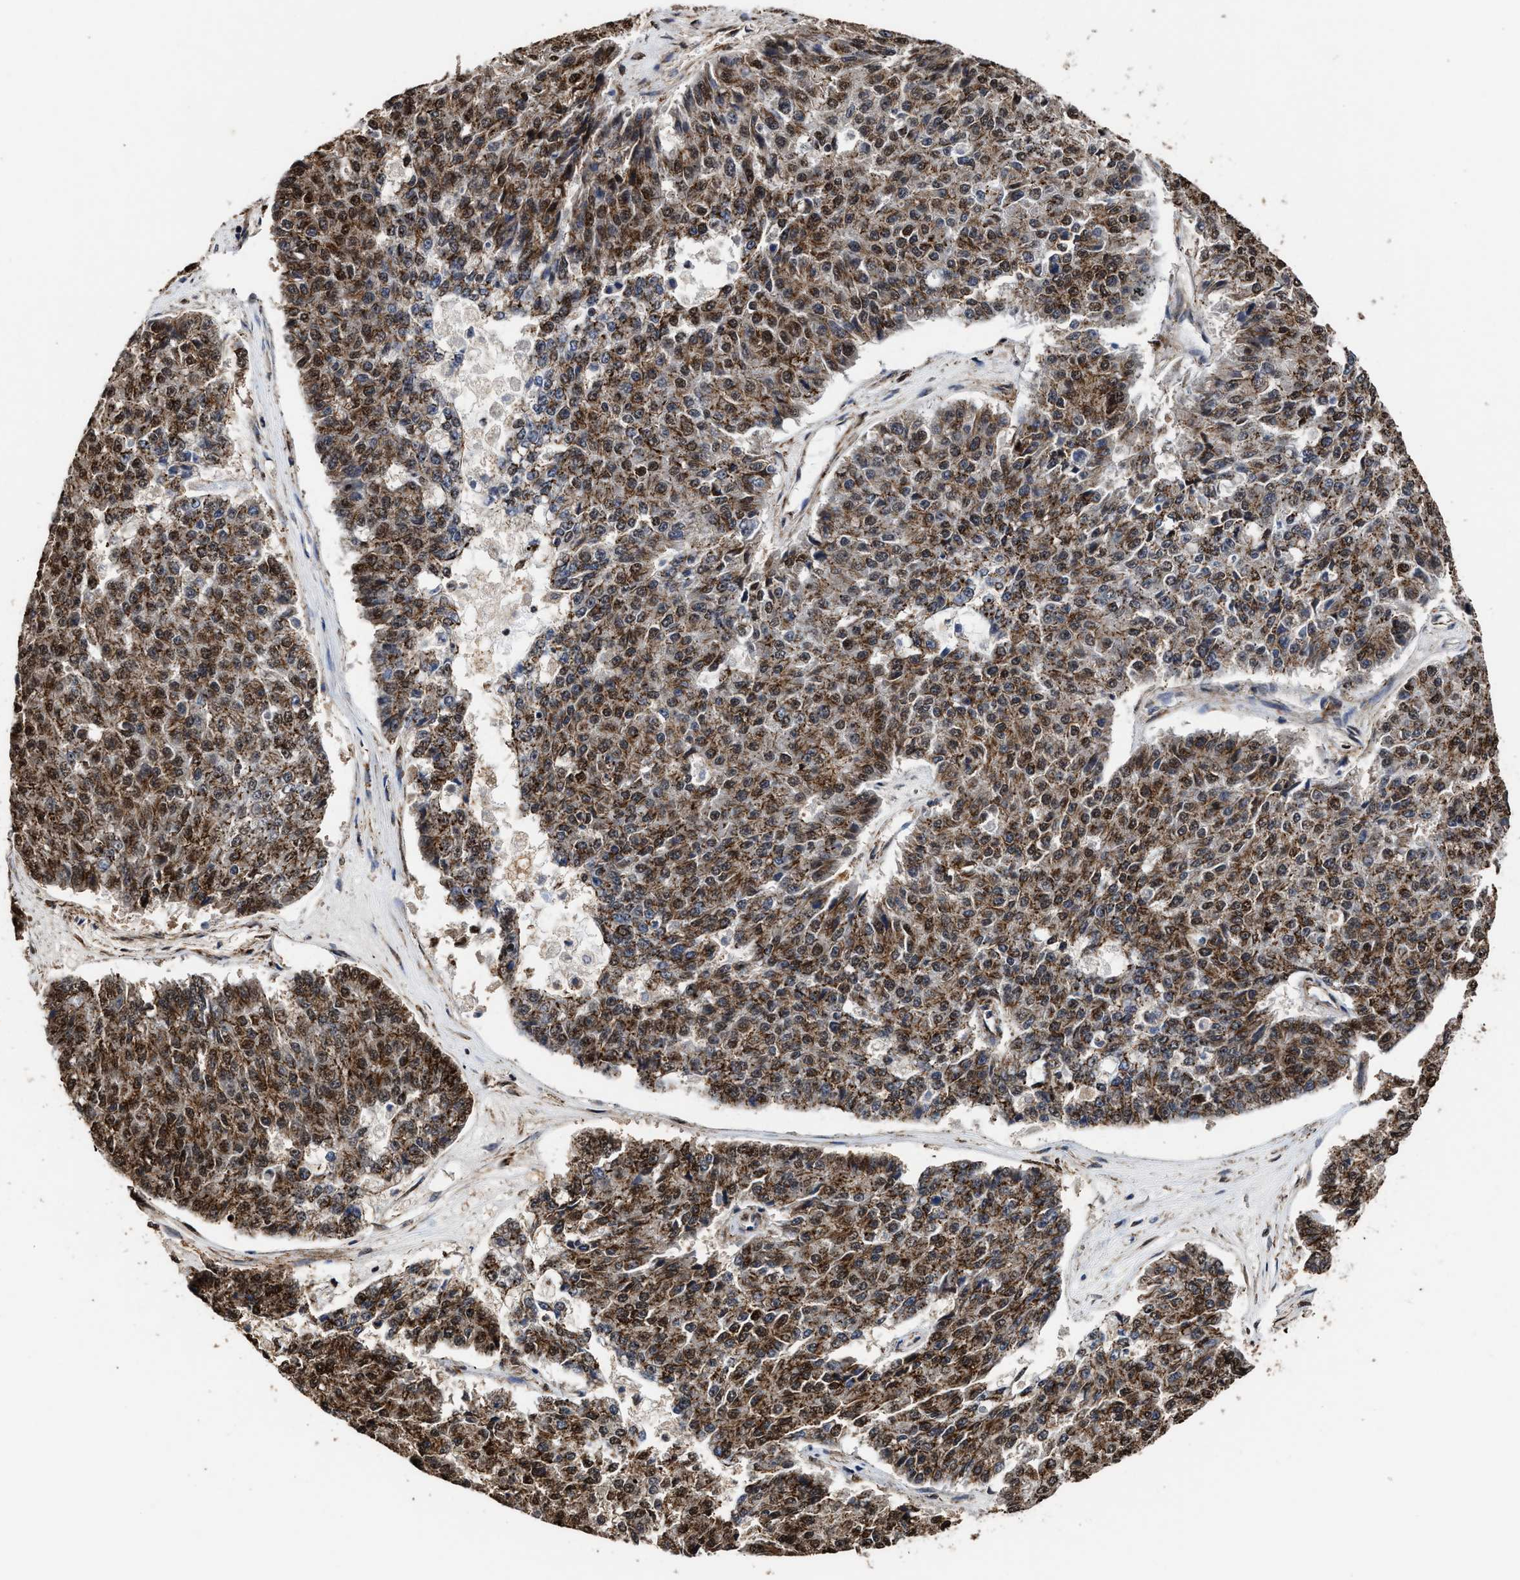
{"staining": {"intensity": "strong", "quantity": ">75%", "location": "cytoplasmic/membranous,nuclear"}, "tissue": "pancreatic cancer", "cell_type": "Tumor cells", "image_type": "cancer", "snomed": [{"axis": "morphology", "description": "Adenocarcinoma, NOS"}, {"axis": "topography", "description": "Pancreas"}], "caption": "IHC of pancreatic cancer (adenocarcinoma) demonstrates high levels of strong cytoplasmic/membranous and nuclear expression in about >75% of tumor cells.", "gene": "SEPTIN2", "patient": {"sex": "male", "age": 50}}